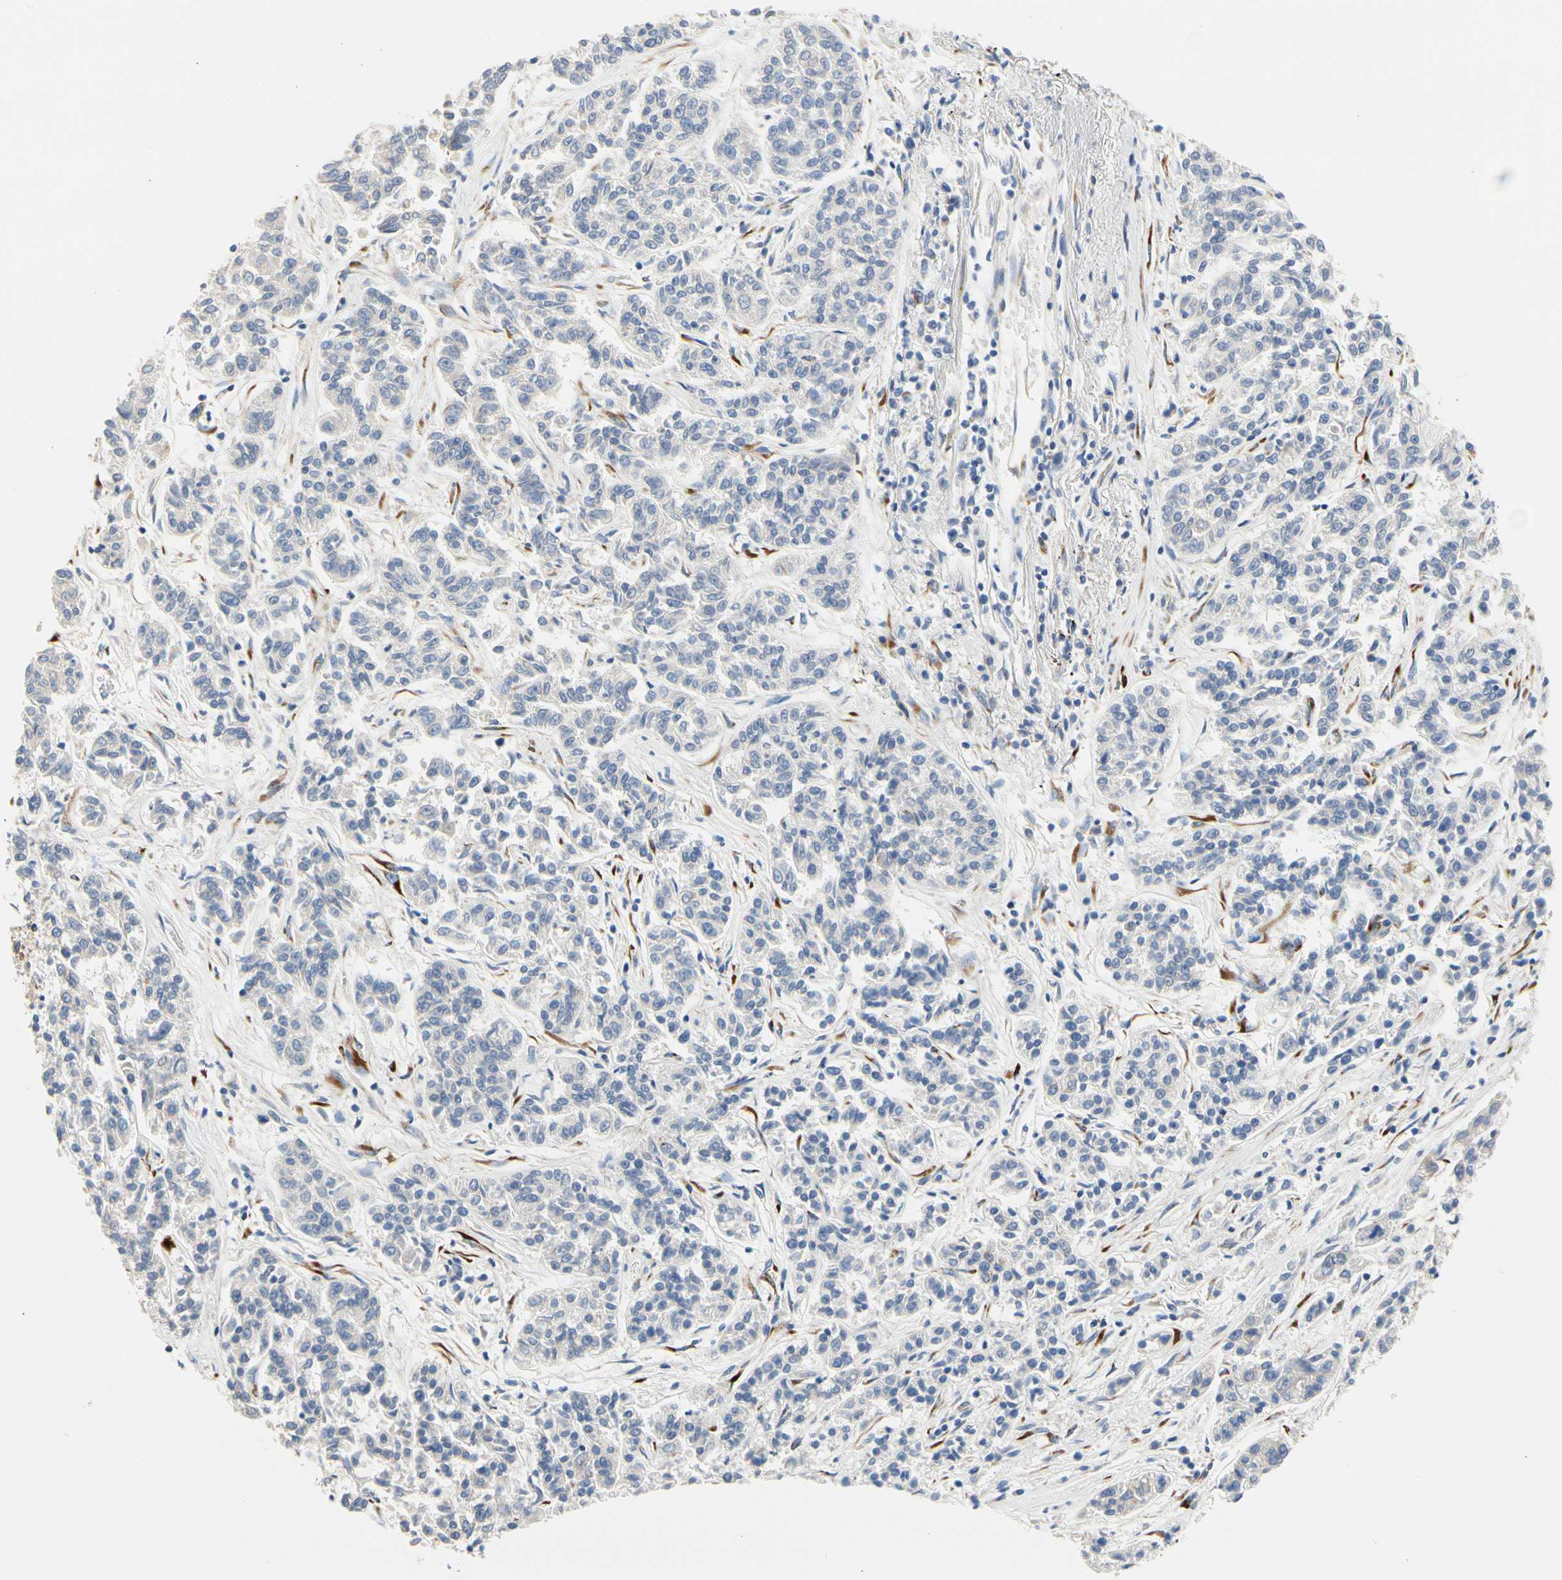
{"staining": {"intensity": "negative", "quantity": "none", "location": "none"}, "tissue": "lung cancer", "cell_type": "Tumor cells", "image_type": "cancer", "snomed": [{"axis": "morphology", "description": "Adenocarcinoma, NOS"}, {"axis": "topography", "description": "Lung"}], "caption": "DAB (3,3'-diaminobenzidine) immunohistochemical staining of human lung cancer reveals no significant positivity in tumor cells.", "gene": "ZNF236", "patient": {"sex": "male", "age": 84}}